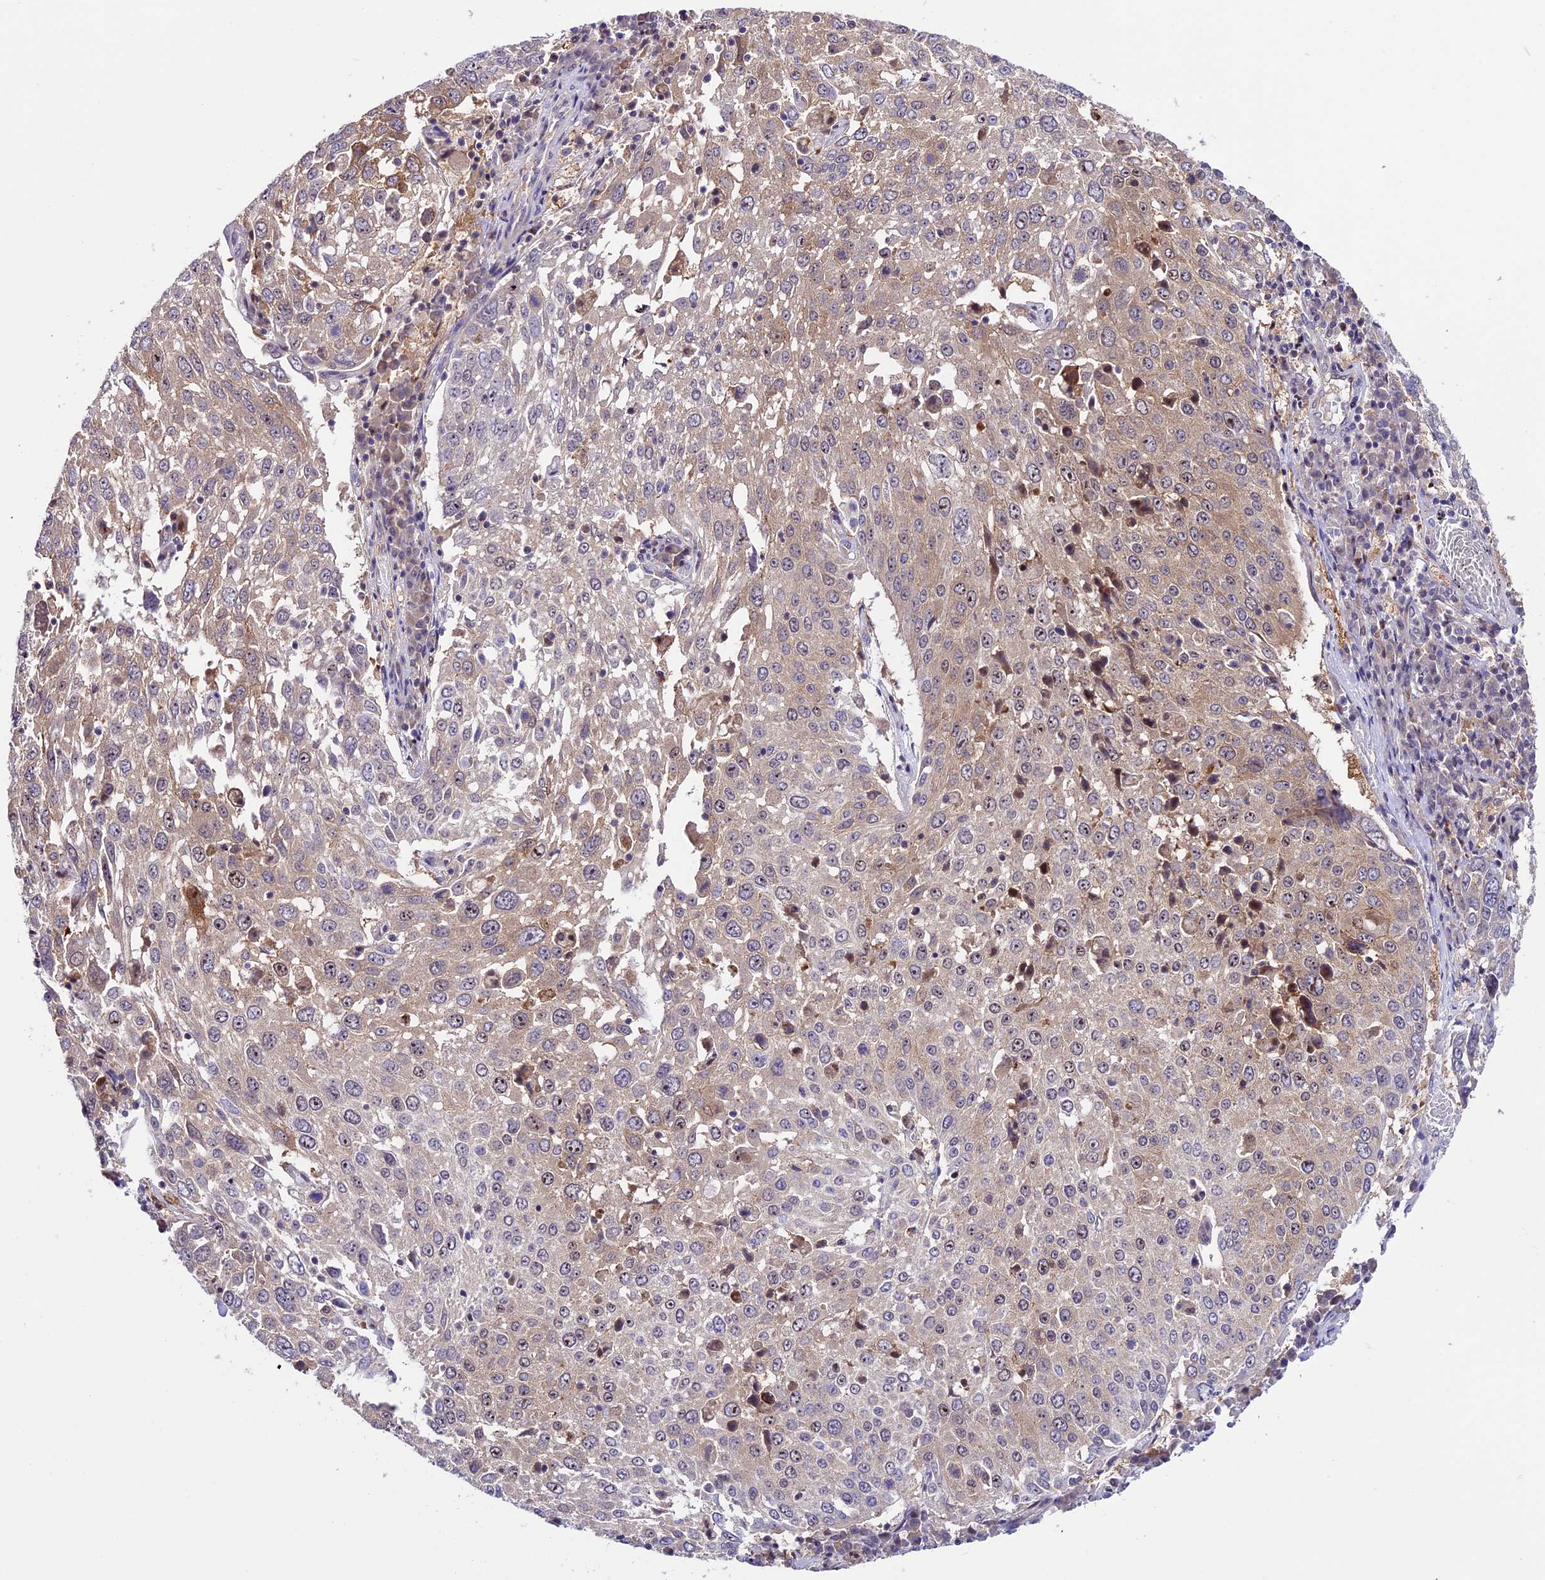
{"staining": {"intensity": "moderate", "quantity": "<25%", "location": "cytoplasmic/membranous"}, "tissue": "lung cancer", "cell_type": "Tumor cells", "image_type": "cancer", "snomed": [{"axis": "morphology", "description": "Squamous cell carcinoma, NOS"}, {"axis": "topography", "description": "Lung"}], "caption": "Moderate cytoplasmic/membranous positivity is appreciated in approximately <25% of tumor cells in squamous cell carcinoma (lung).", "gene": "XKR7", "patient": {"sex": "male", "age": 65}}